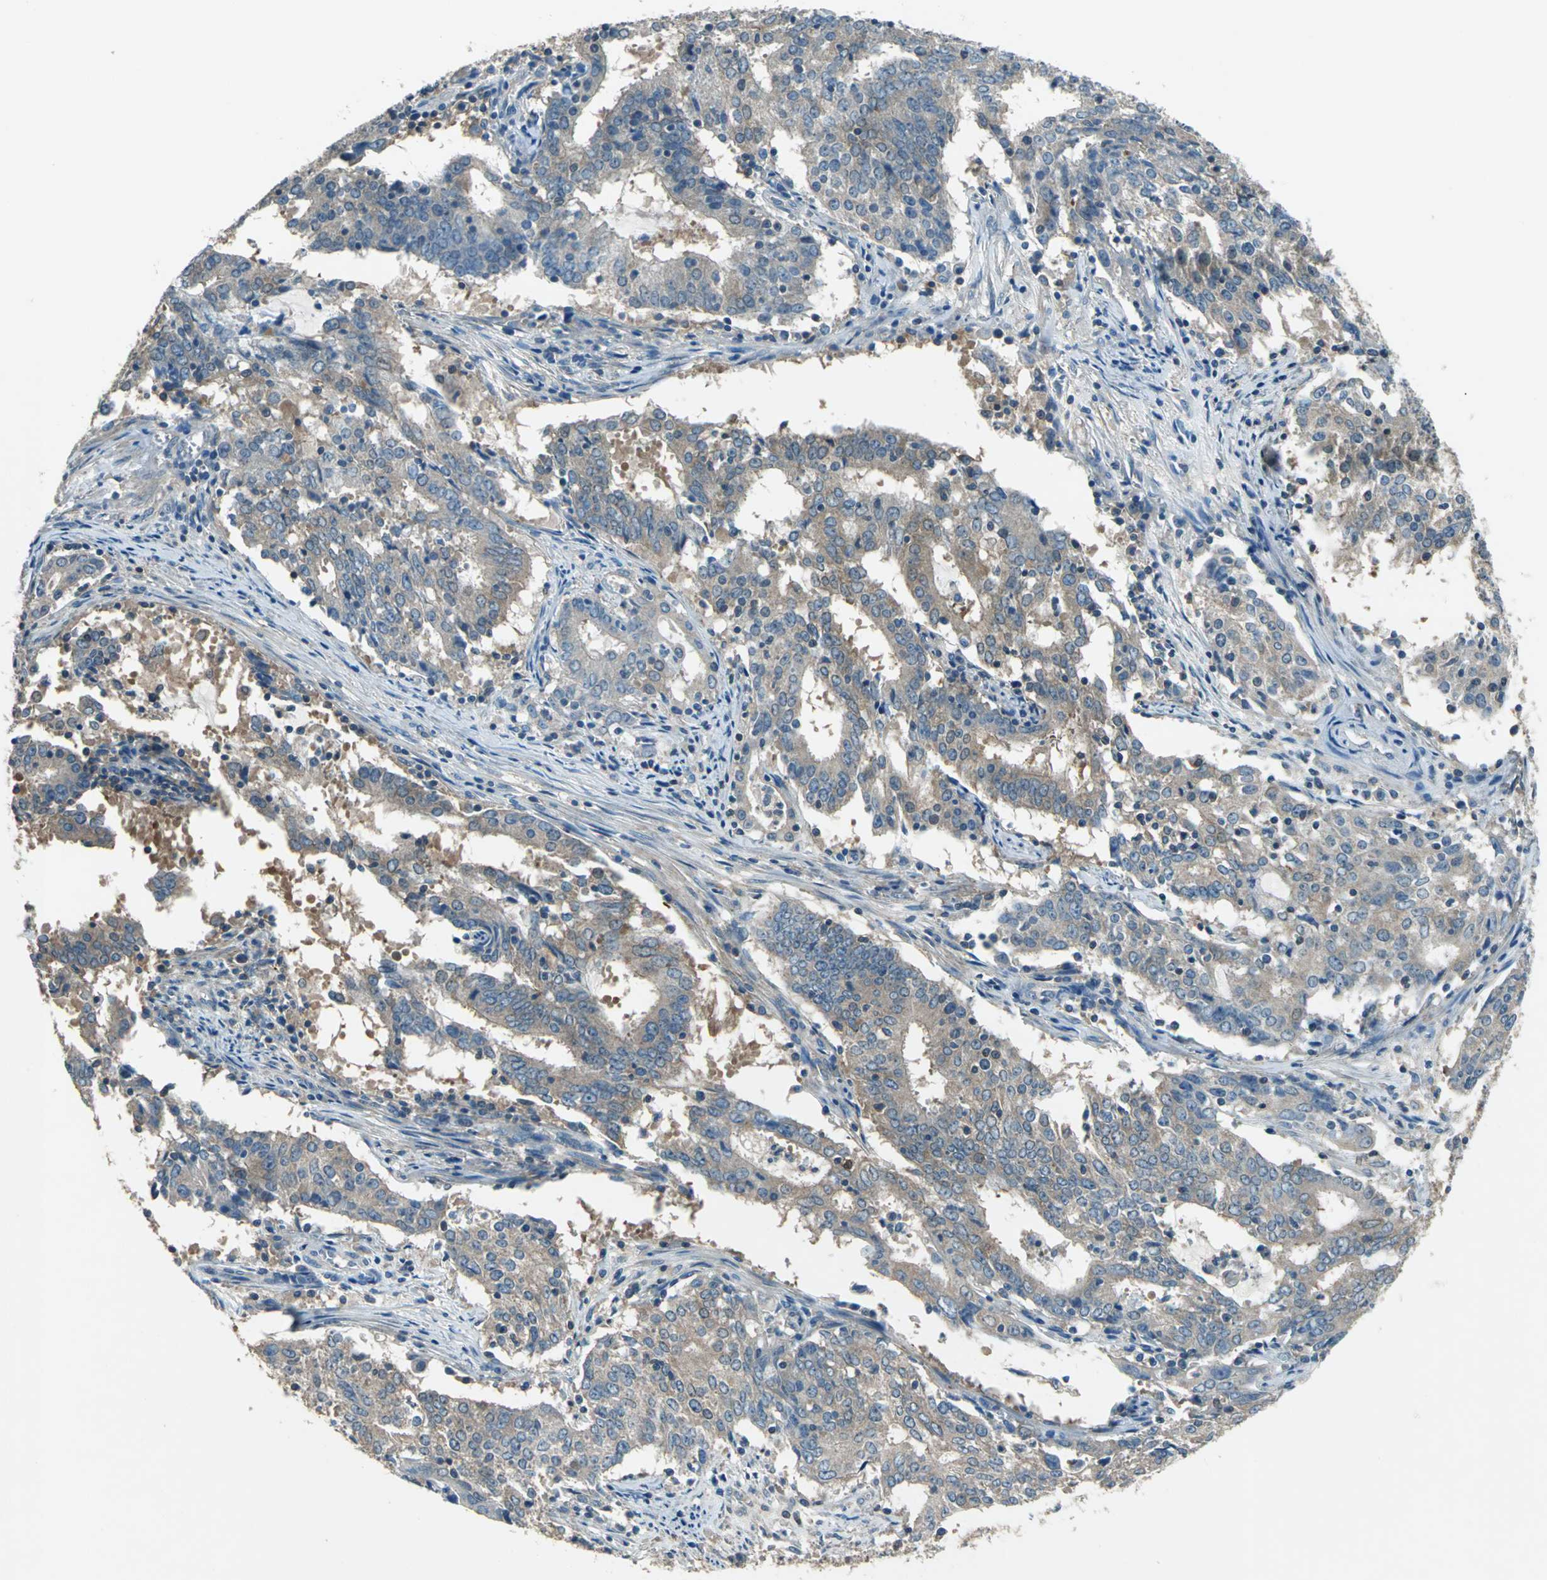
{"staining": {"intensity": "weak", "quantity": "25%-75%", "location": "cytoplasmic/membranous"}, "tissue": "cervical cancer", "cell_type": "Tumor cells", "image_type": "cancer", "snomed": [{"axis": "morphology", "description": "Adenocarcinoma, NOS"}, {"axis": "topography", "description": "Cervix"}], "caption": "Human cervical adenocarcinoma stained with a protein marker displays weak staining in tumor cells.", "gene": "PRKCA", "patient": {"sex": "female", "age": 44}}